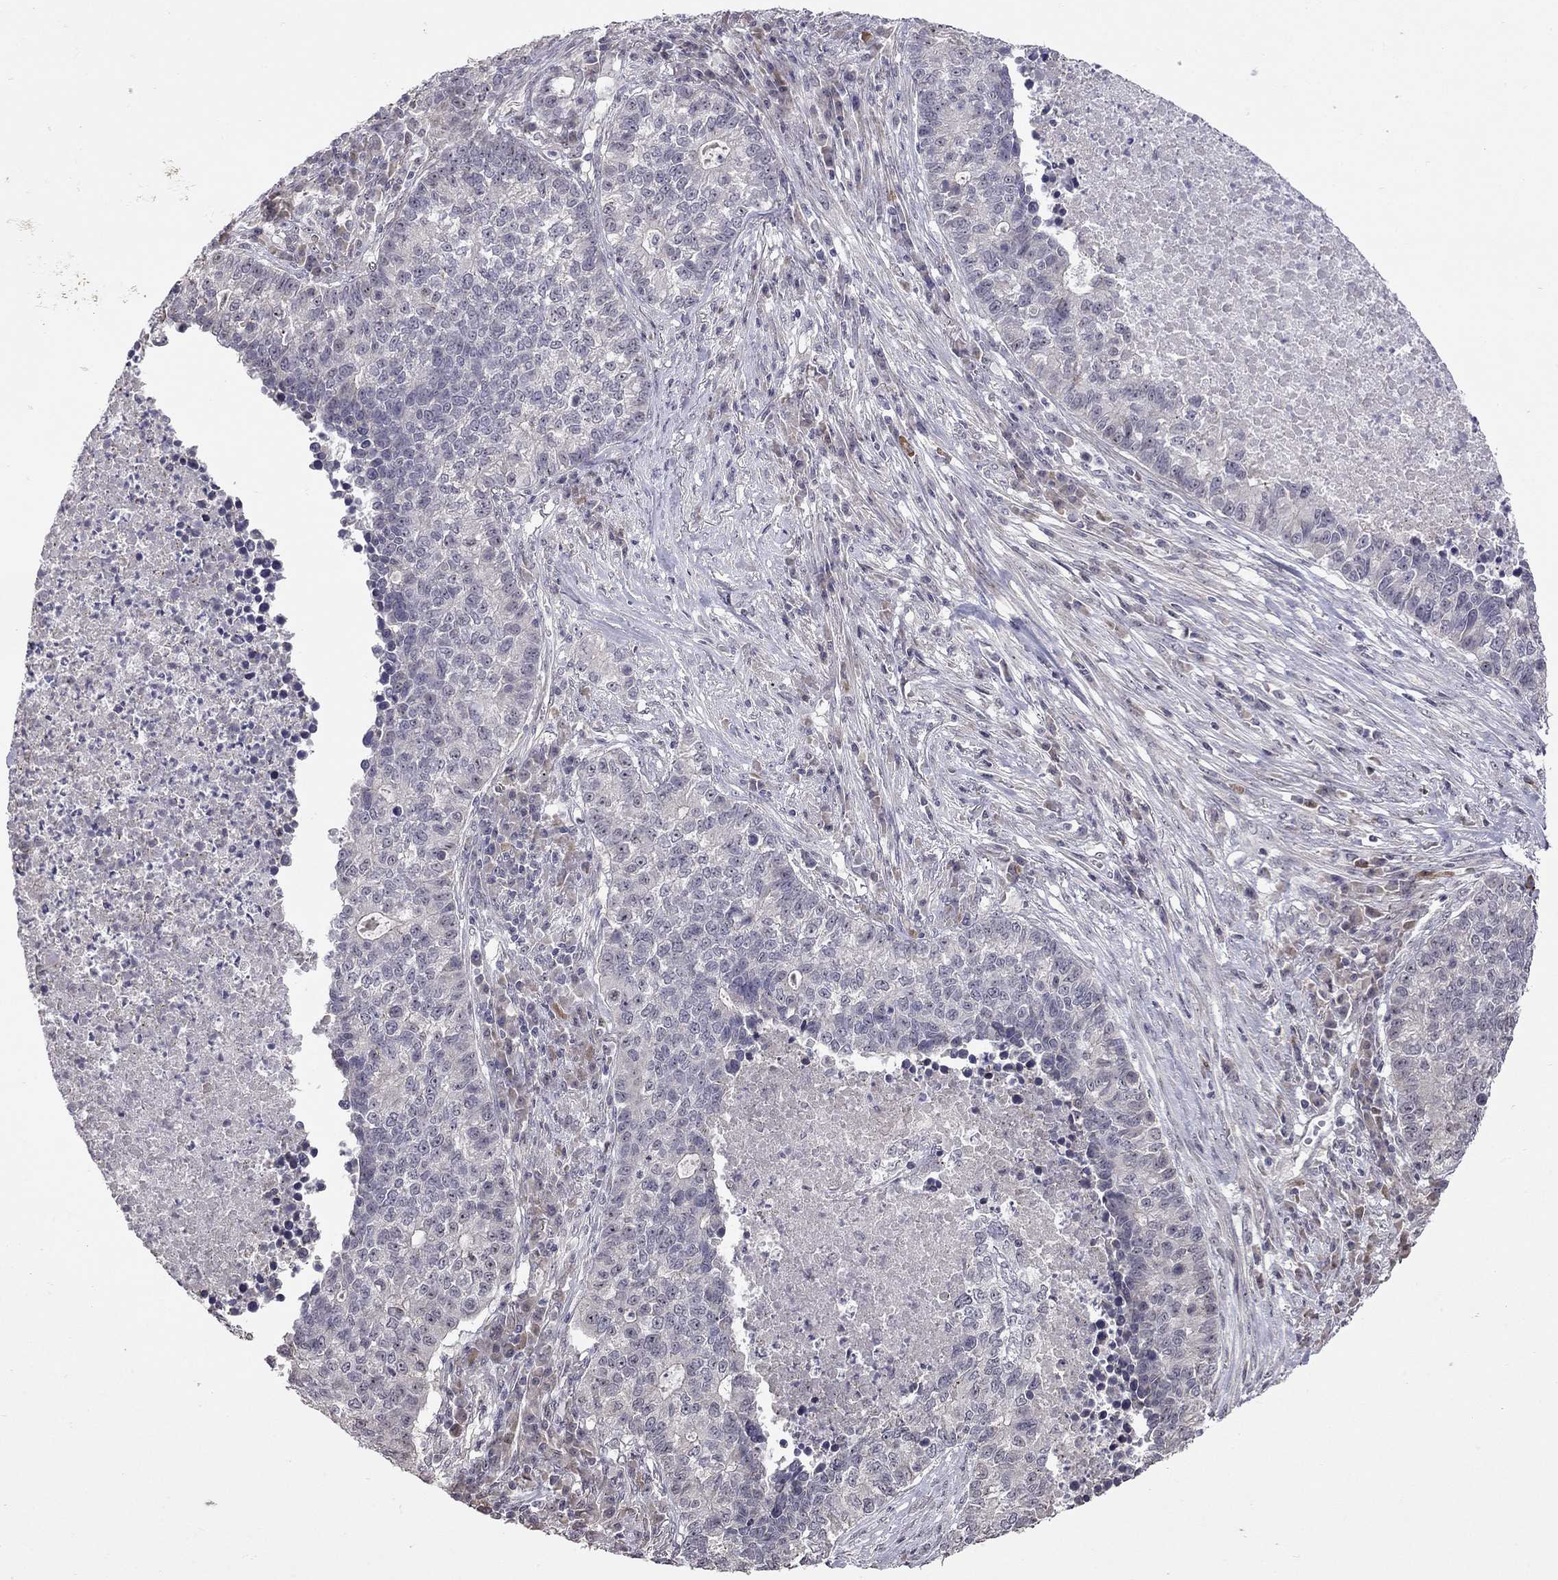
{"staining": {"intensity": "negative", "quantity": "none", "location": "none"}, "tissue": "lung cancer", "cell_type": "Tumor cells", "image_type": "cancer", "snomed": [{"axis": "morphology", "description": "Adenocarcinoma, NOS"}, {"axis": "topography", "description": "Lung"}], "caption": "There is no significant positivity in tumor cells of adenocarcinoma (lung).", "gene": "STXBP6", "patient": {"sex": "male", "age": 57}}